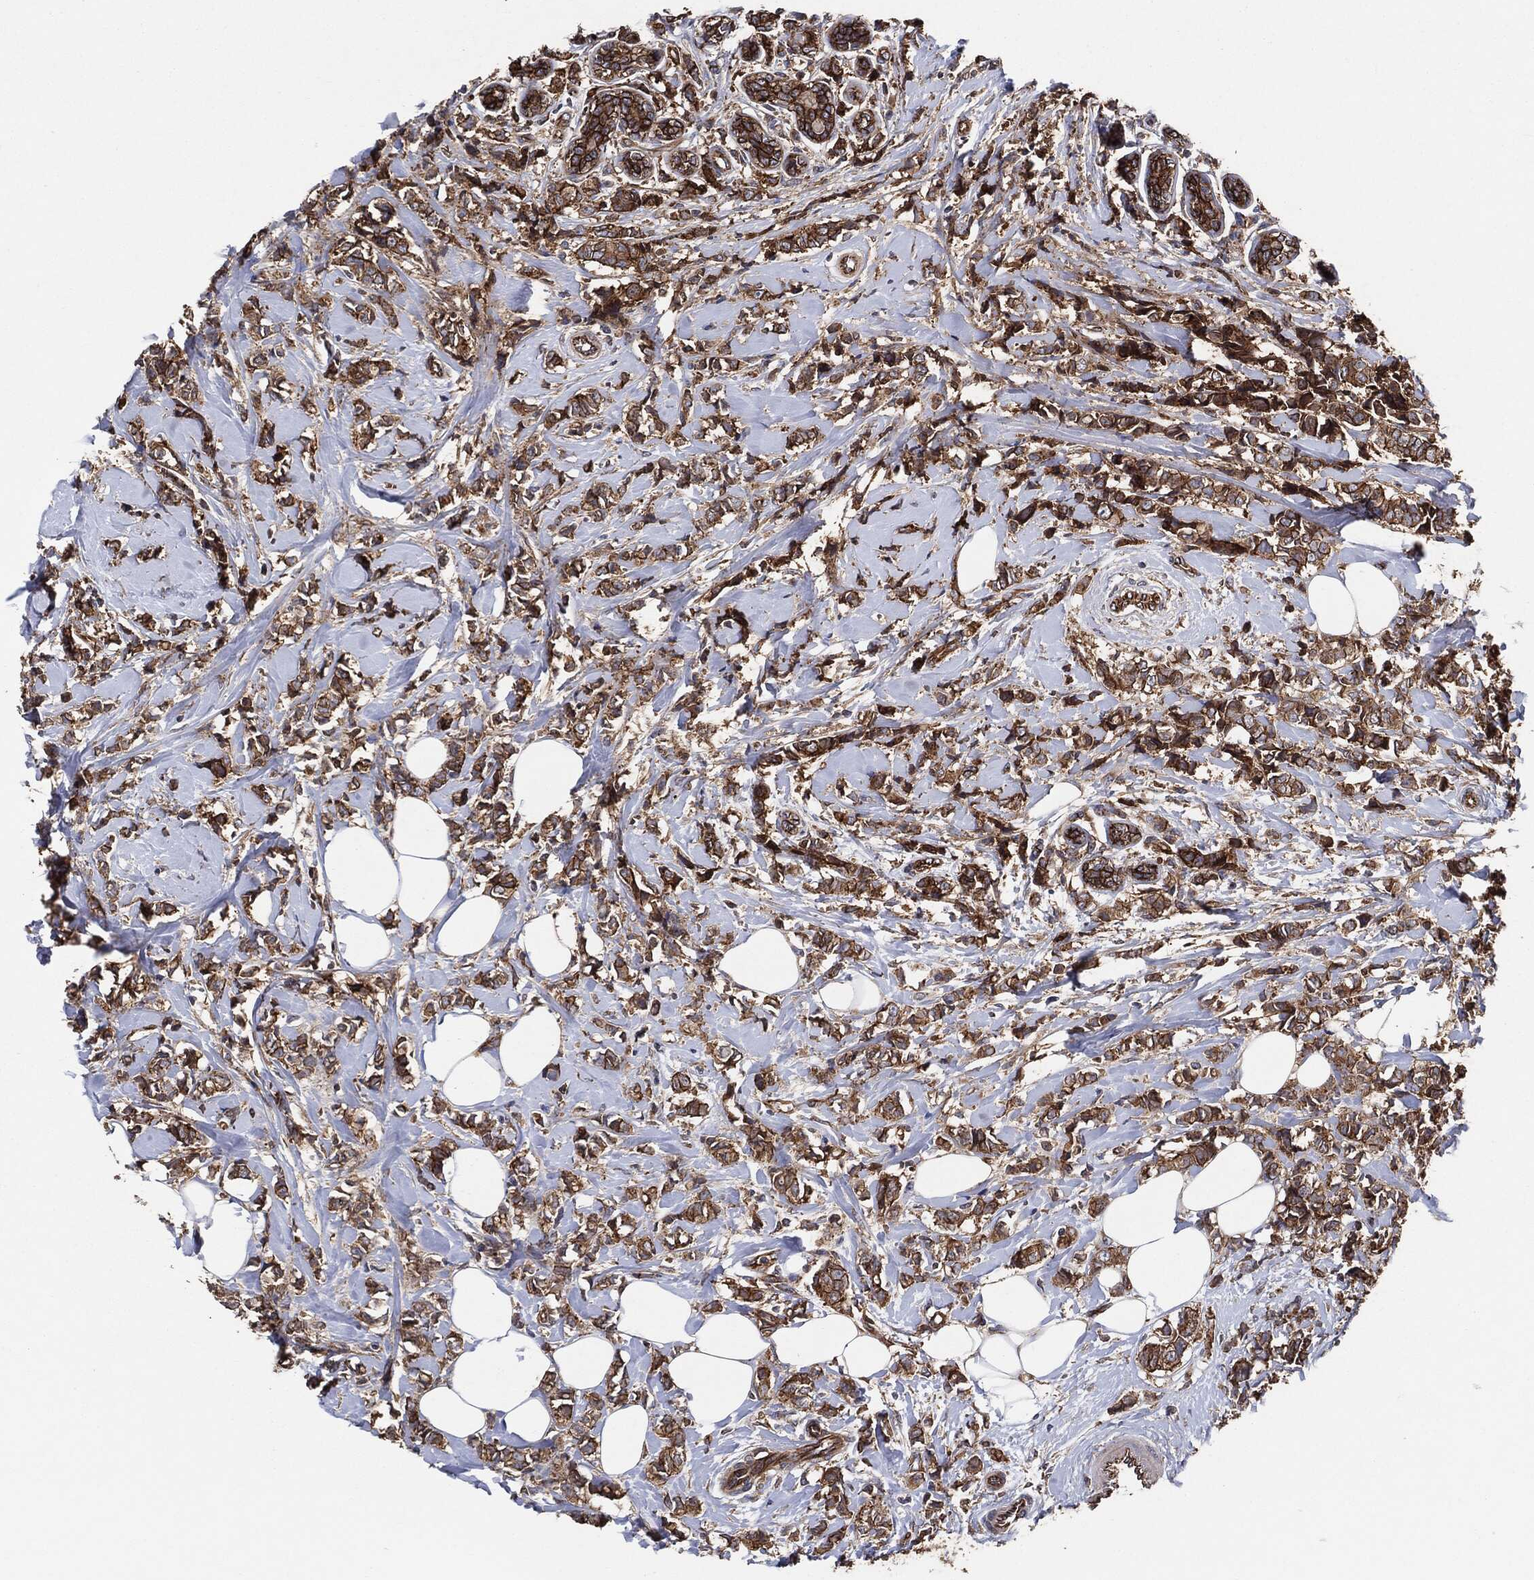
{"staining": {"intensity": "strong", "quantity": "25%-75%", "location": "cytoplasmic/membranous"}, "tissue": "breast cancer", "cell_type": "Tumor cells", "image_type": "cancer", "snomed": [{"axis": "morphology", "description": "Normal tissue, NOS"}, {"axis": "morphology", "description": "Duct carcinoma"}, {"axis": "topography", "description": "Breast"}], "caption": "Immunohistochemical staining of human intraductal carcinoma (breast) demonstrates high levels of strong cytoplasmic/membranous expression in approximately 25%-75% of tumor cells.", "gene": "CTNNA1", "patient": {"sex": "female", "age": 44}}